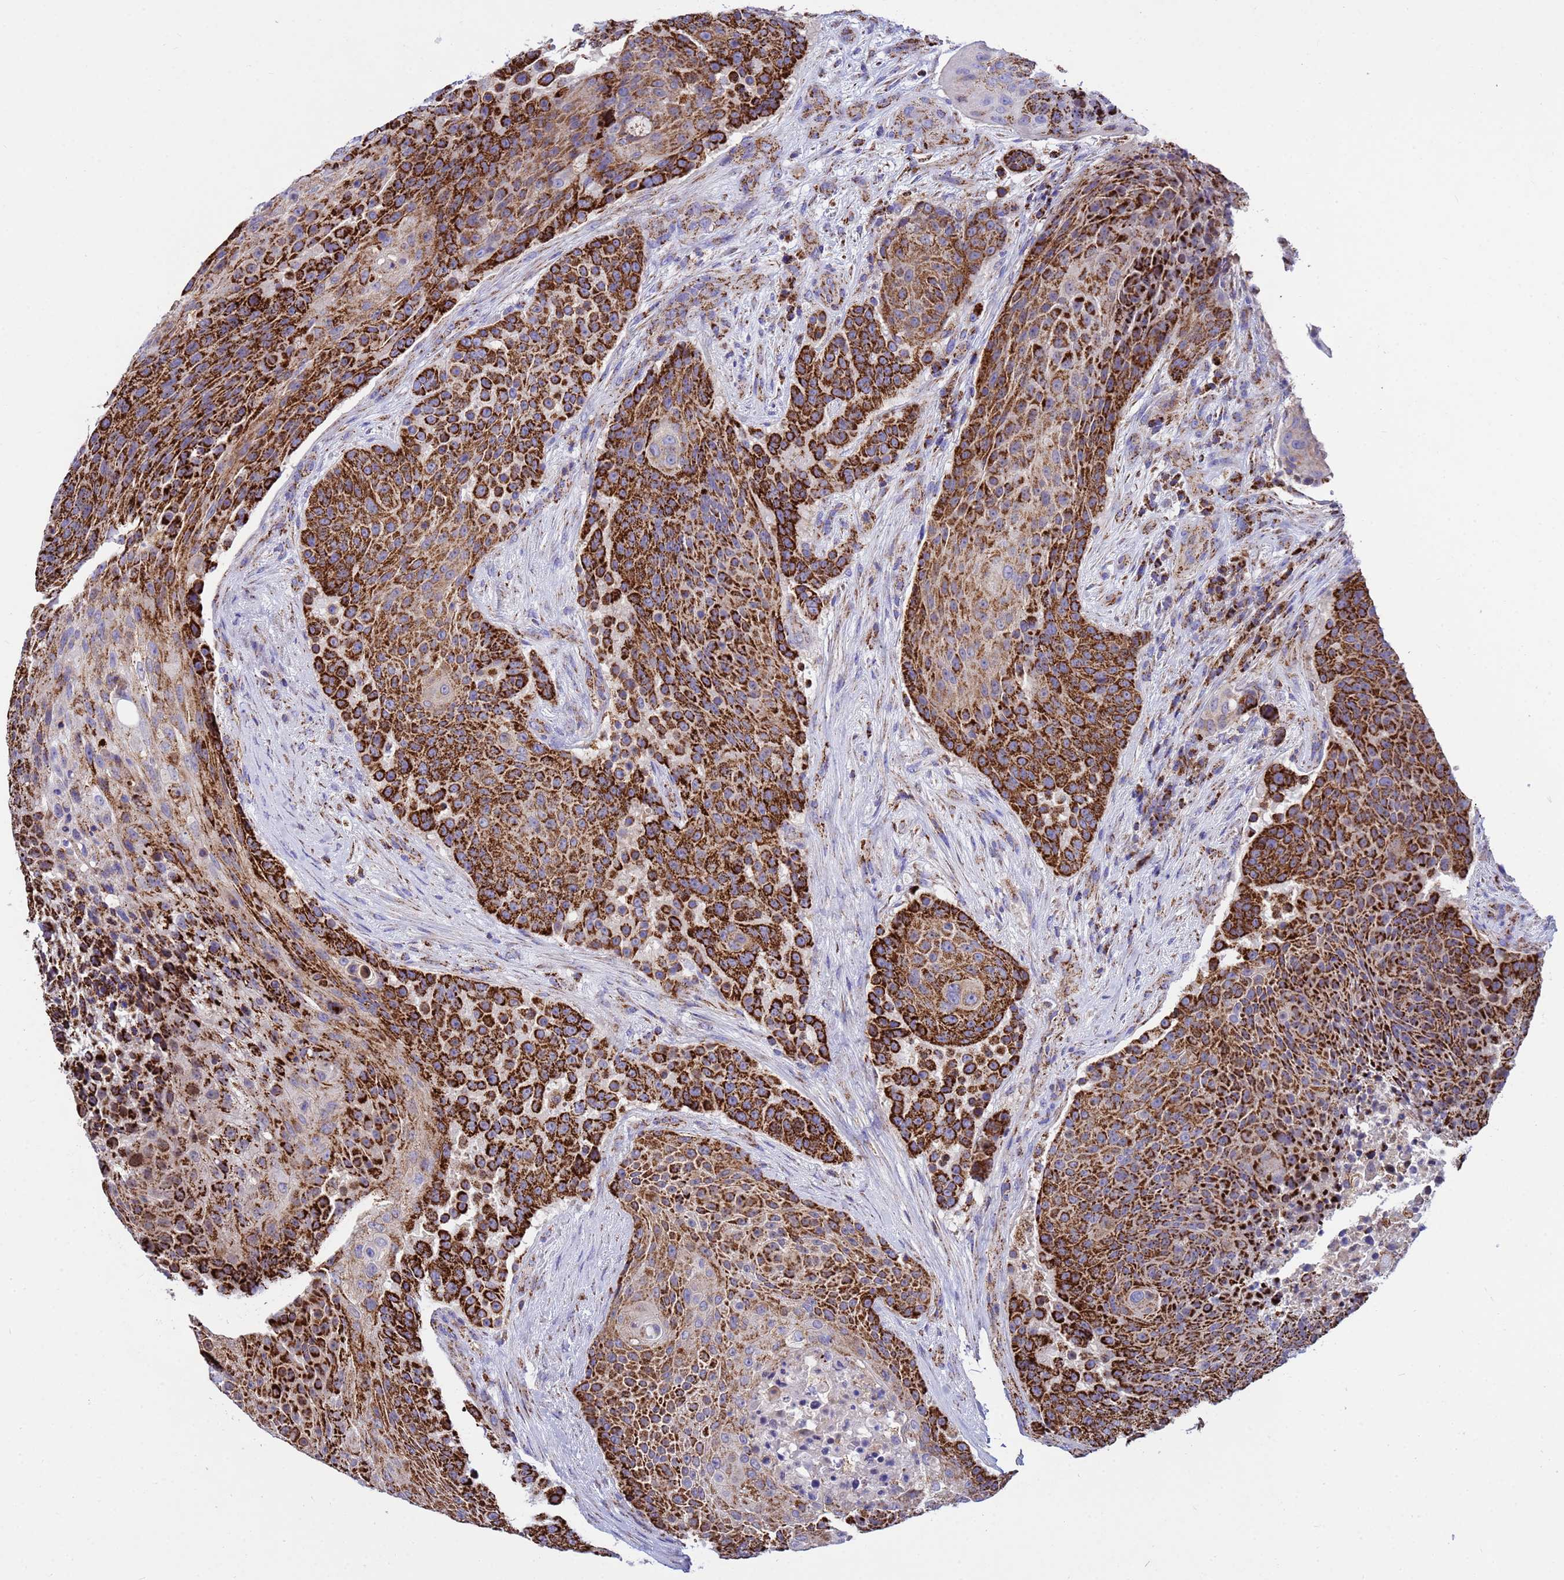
{"staining": {"intensity": "strong", "quantity": ">75%", "location": "cytoplasmic/membranous"}, "tissue": "urothelial cancer", "cell_type": "Tumor cells", "image_type": "cancer", "snomed": [{"axis": "morphology", "description": "Urothelial carcinoma, High grade"}, {"axis": "topography", "description": "Urinary bladder"}], "caption": "Immunohistochemistry micrograph of neoplastic tissue: high-grade urothelial carcinoma stained using immunohistochemistry demonstrates high levels of strong protein expression localized specifically in the cytoplasmic/membranous of tumor cells, appearing as a cytoplasmic/membranous brown color.", "gene": "TUBGCP3", "patient": {"sex": "female", "age": 63}}